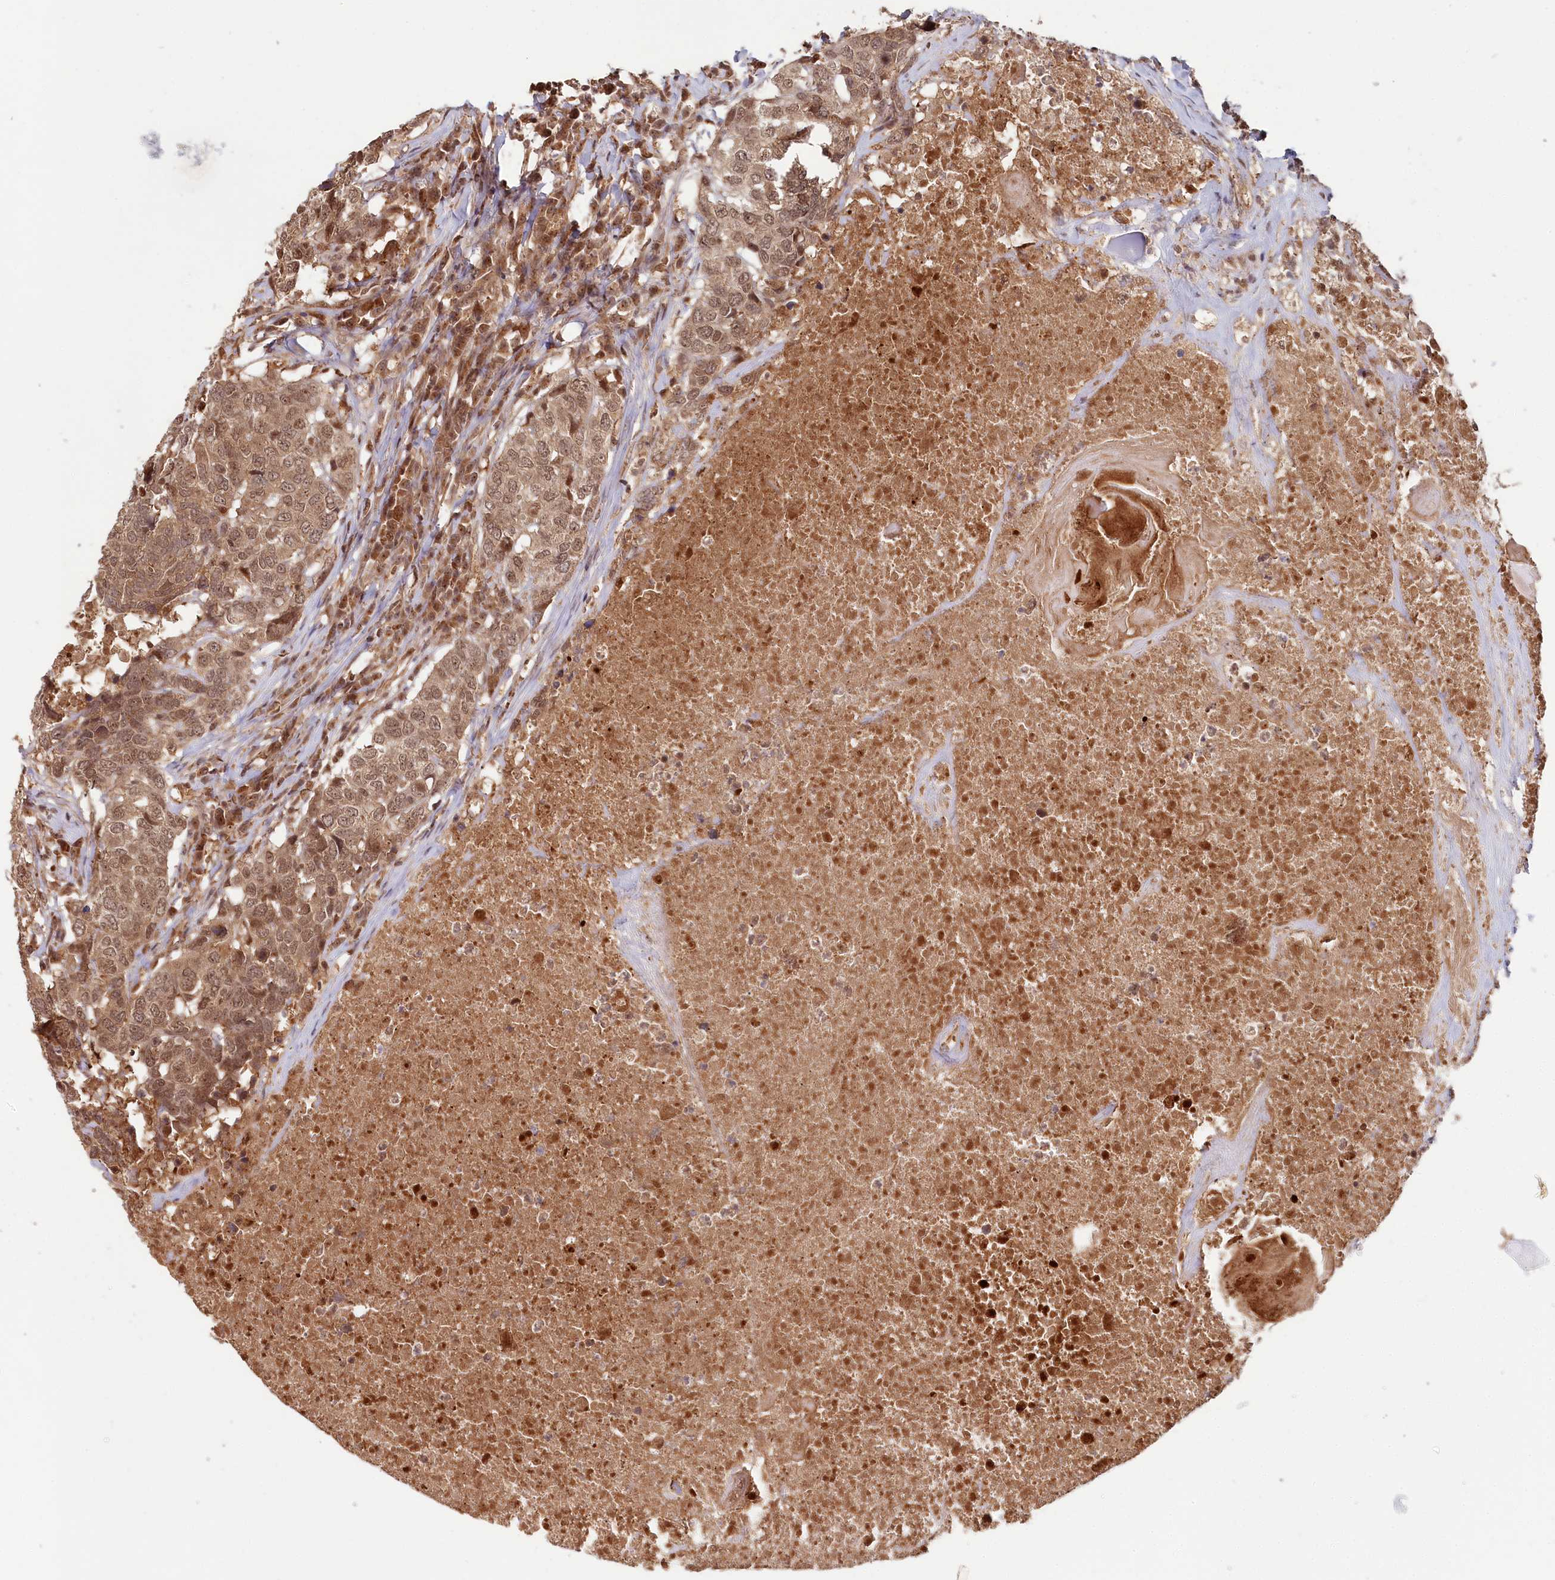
{"staining": {"intensity": "moderate", "quantity": ">75%", "location": "nuclear"}, "tissue": "head and neck cancer", "cell_type": "Tumor cells", "image_type": "cancer", "snomed": [{"axis": "morphology", "description": "Squamous cell carcinoma, NOS"}, {"axis": "topography", "description": "Head-Neck"}], "caption": "Approximately >75% of tumor cells in human head and neck cancer (squamous cell carcinoma) demonstrate moderate nuclear protein expression as visualized by brown immunohistochemical staining.", "gene": "WAPL", "patient": {"sex": "male", "age": 66}}